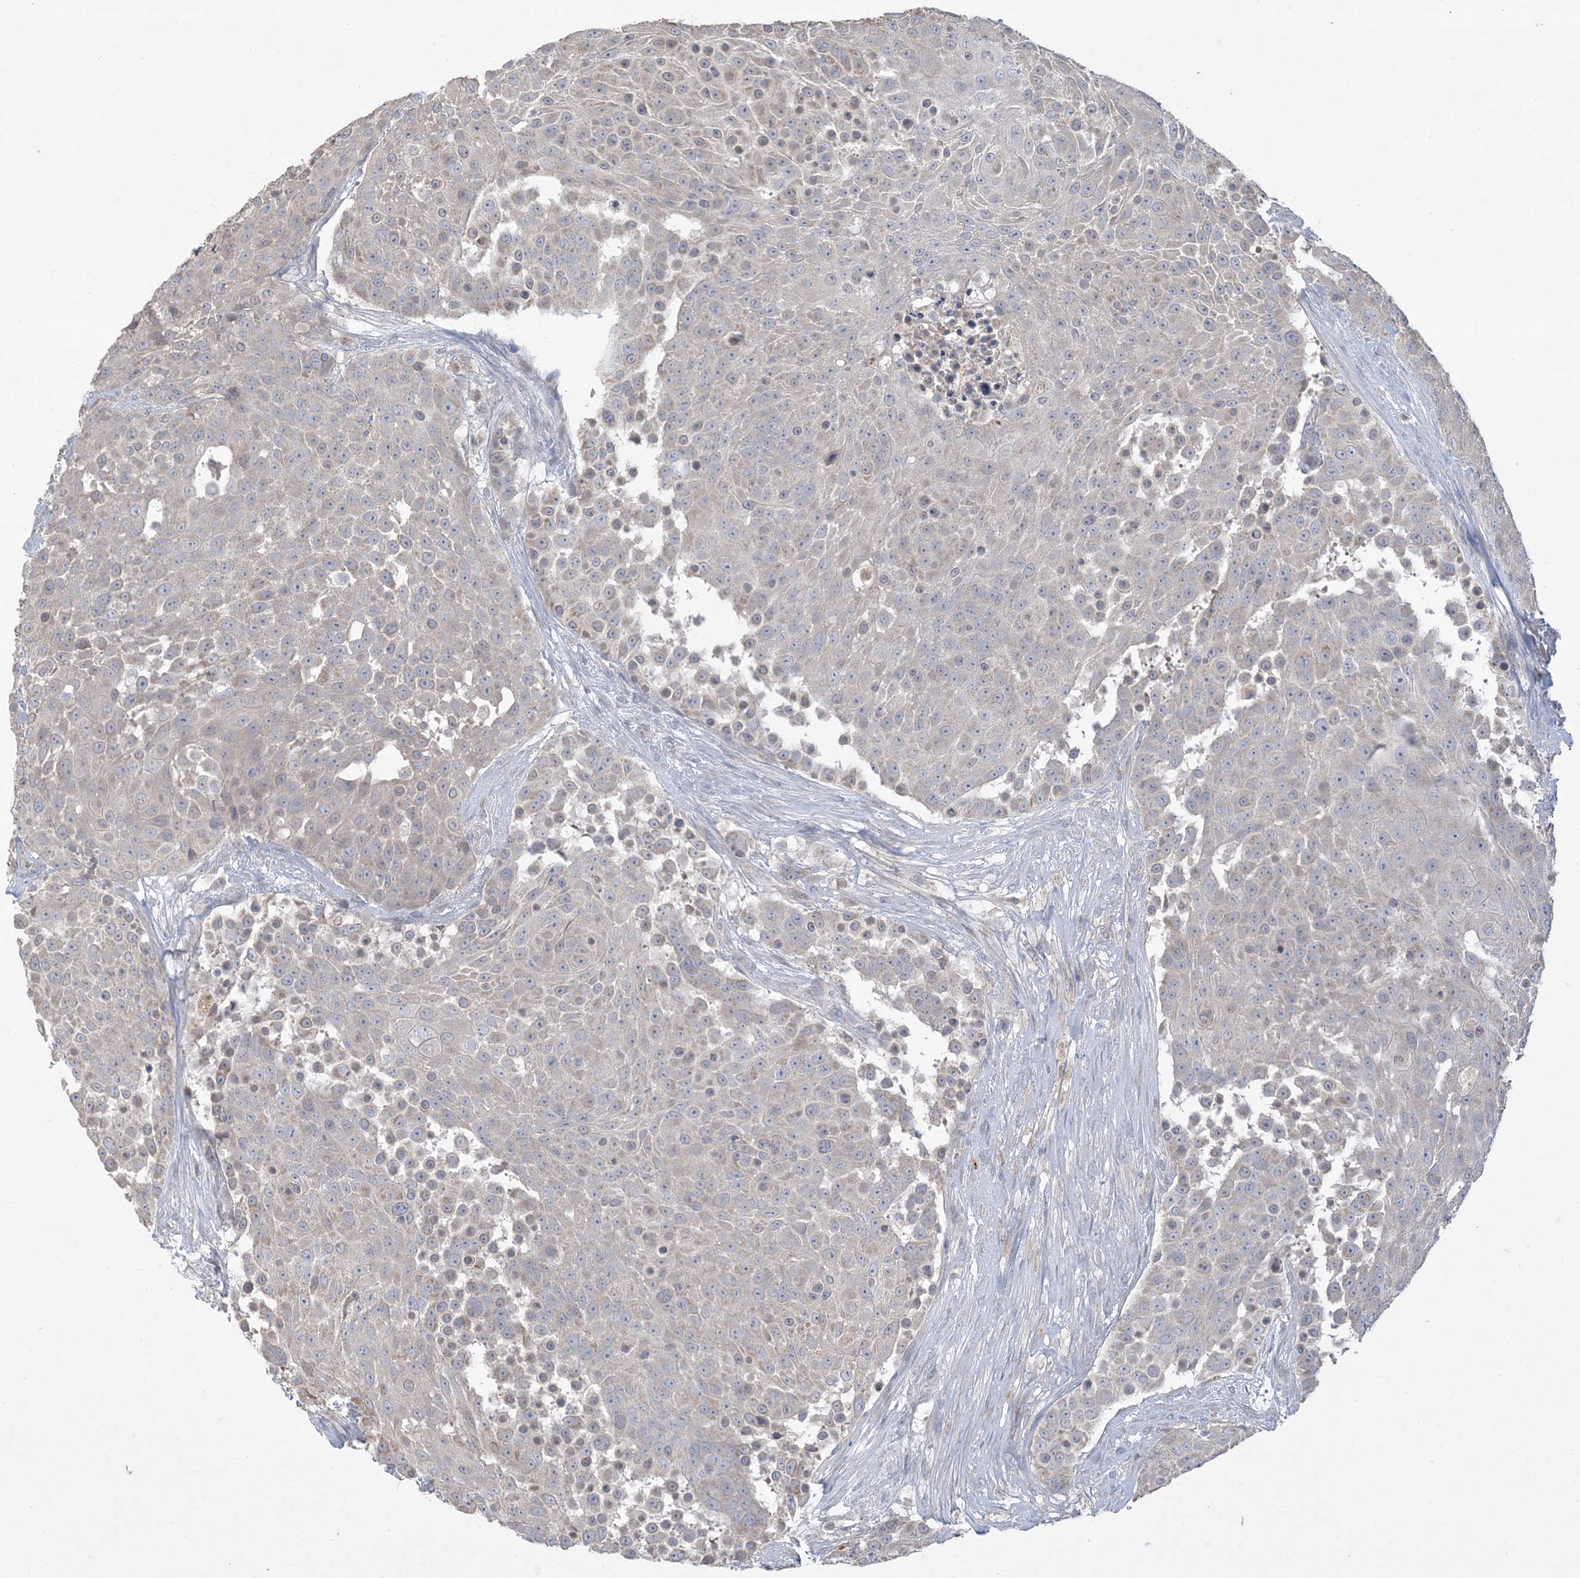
{"staining": {"intensity": "weak", "quantity": "<25%", "location": "cytoplasmic/membranous"}, "tissue": "urothelial cancer", "cell_type": "Tumor cells", "image_type": "cancer", "snomed": [{"axis": "morphology", "description": "Urothelial carcinoma, High grade"}, {"axis": "topography", "description": "Urinary bladder"}], "caption": "Urothelial cancer was stained to show a protein in brown. There is no significant staining in tumor cells.", "gene": "LTN1", "patient": {"sex": "female", "age": 63}}